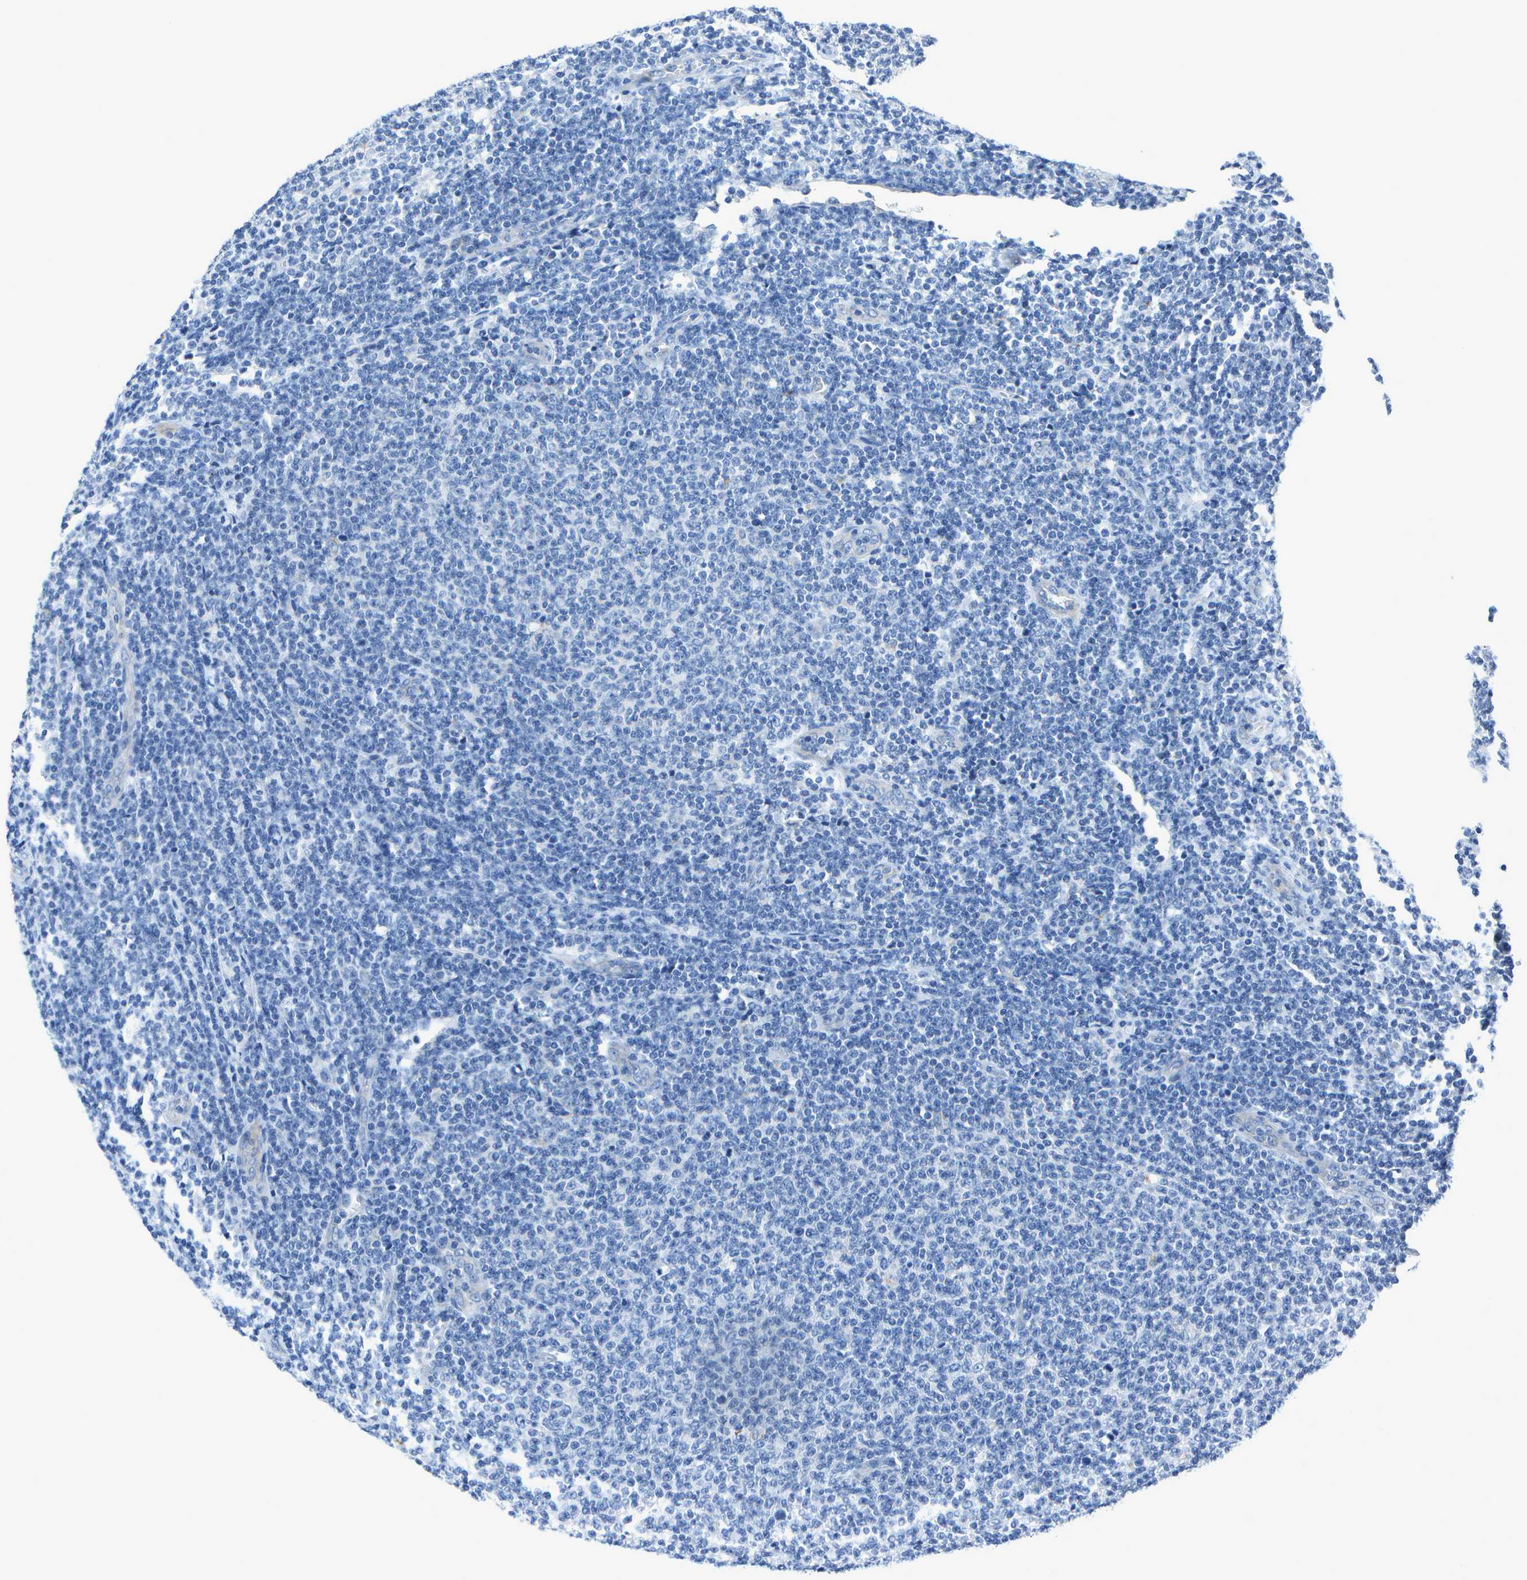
{"staining": {"intensity": "negative", "quantity": "none", "location": "none"}, "tissue": "lymphoma", "cell_type": "Tumor cells", "image_type": "cancer", "snomed": [{"axis": "morphology", "description": "Malignant lymphoma, non-Hodgkin's type, Low grade"}, {"axis": "topography", "description": "Lymph node"}], "caption": "Tumor cells are negative for protein expression in human lymphoma.", "gene": "DCT", "patient": {"sex": "male", "age": 66}}